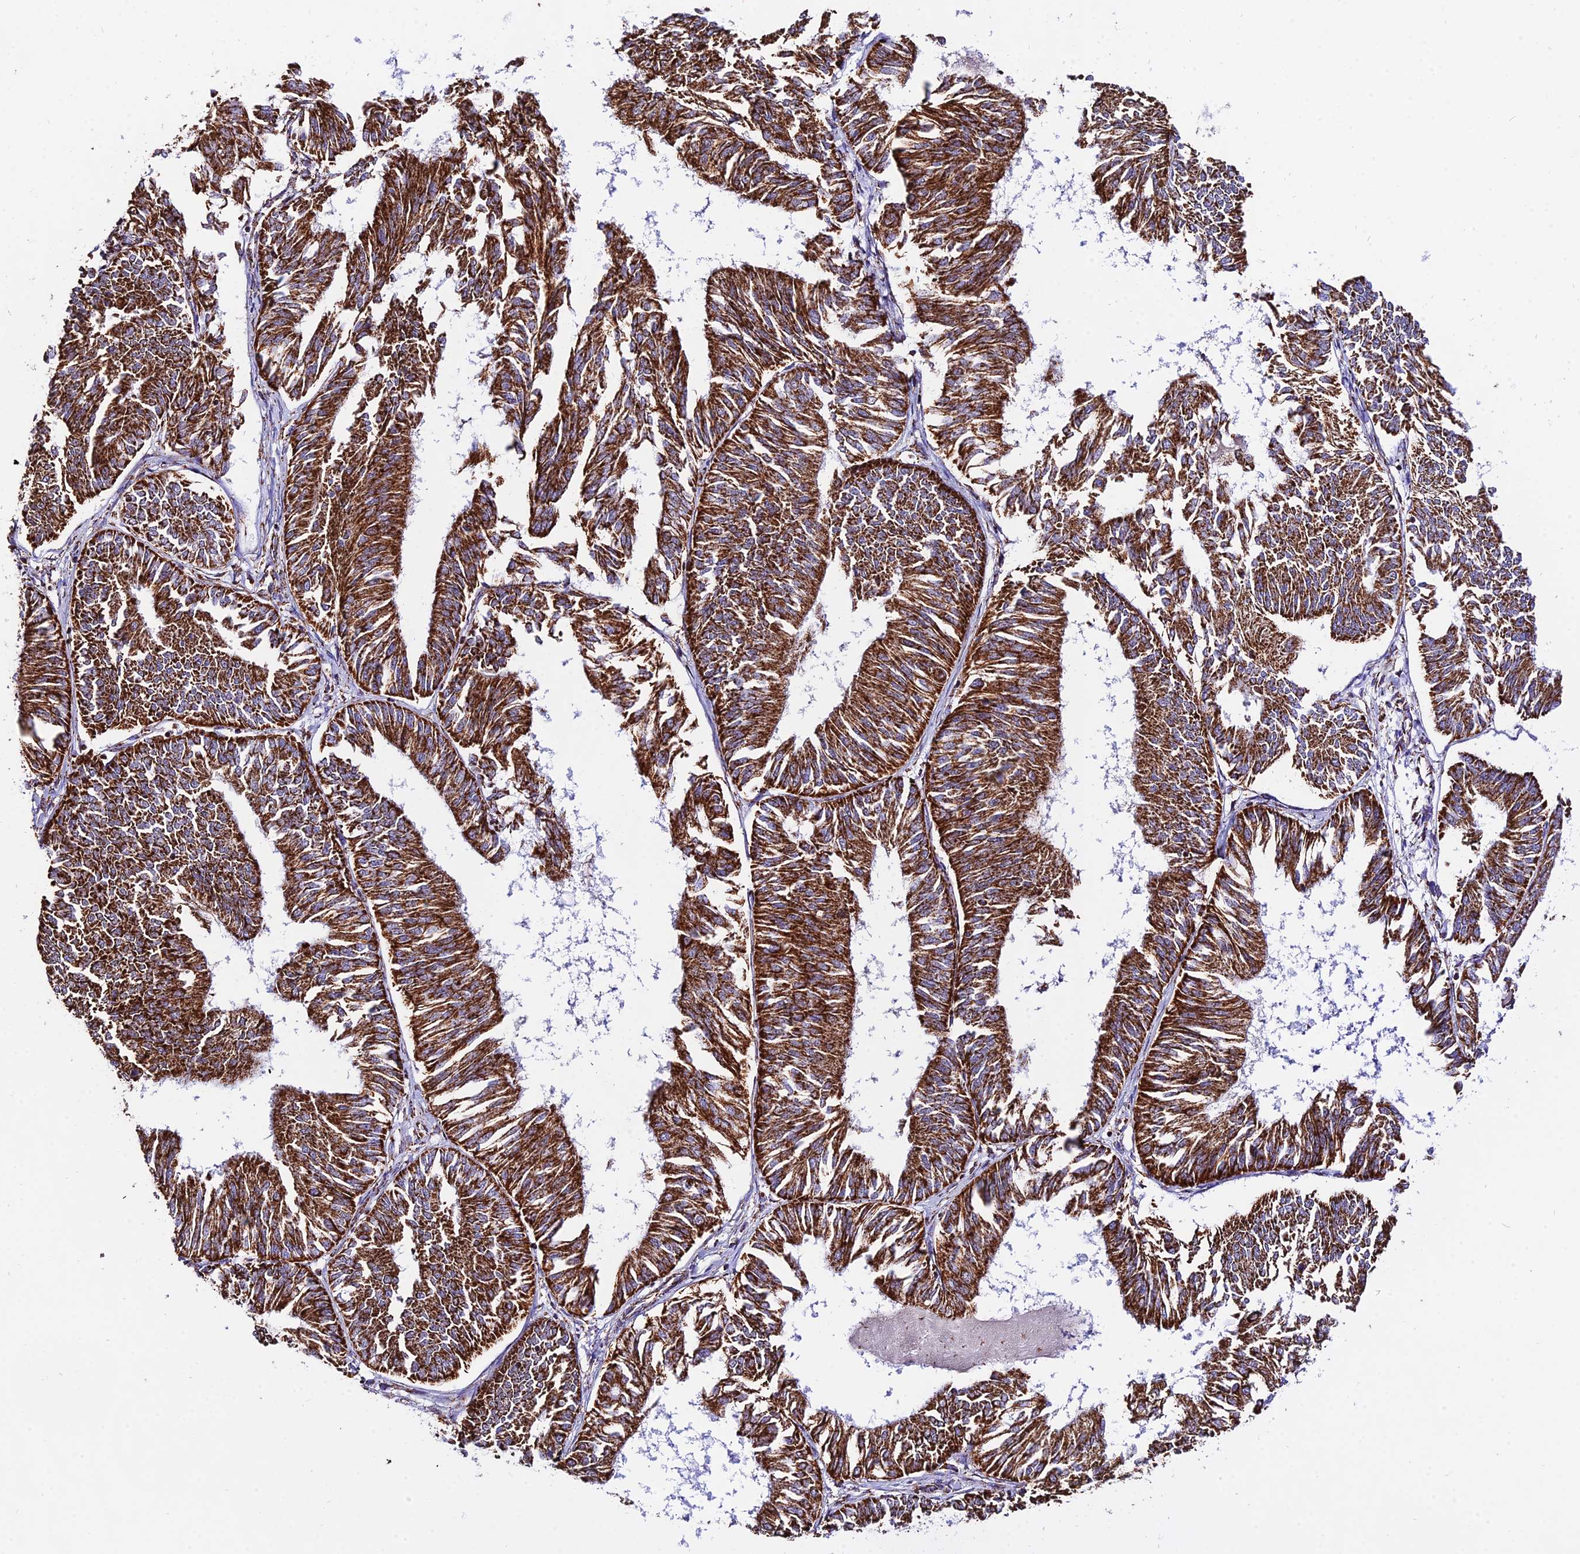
{"staining": {"intensity": "strong", "quantity": ">75%", "location": "cytoplasmic/membranous"}, "tissue": "endometrial cancer", "cell_type": "Tumor cells", "image_type": "cancer", "snomed": [{"axis": "morphology", "description": "Adenocarcinoma, NOS"}, {"axis": "topography", "description": "Endometrium"}], "caption": "The image exhibits immunohistochemical staining of endometrial cancer (adenocarcinoma). There is strong cytoplasmic/membranous staining is identified in about >75% of tumor cells.", "gene": "ATP5PD", "patient": {"sex": "female", "age": 58}}